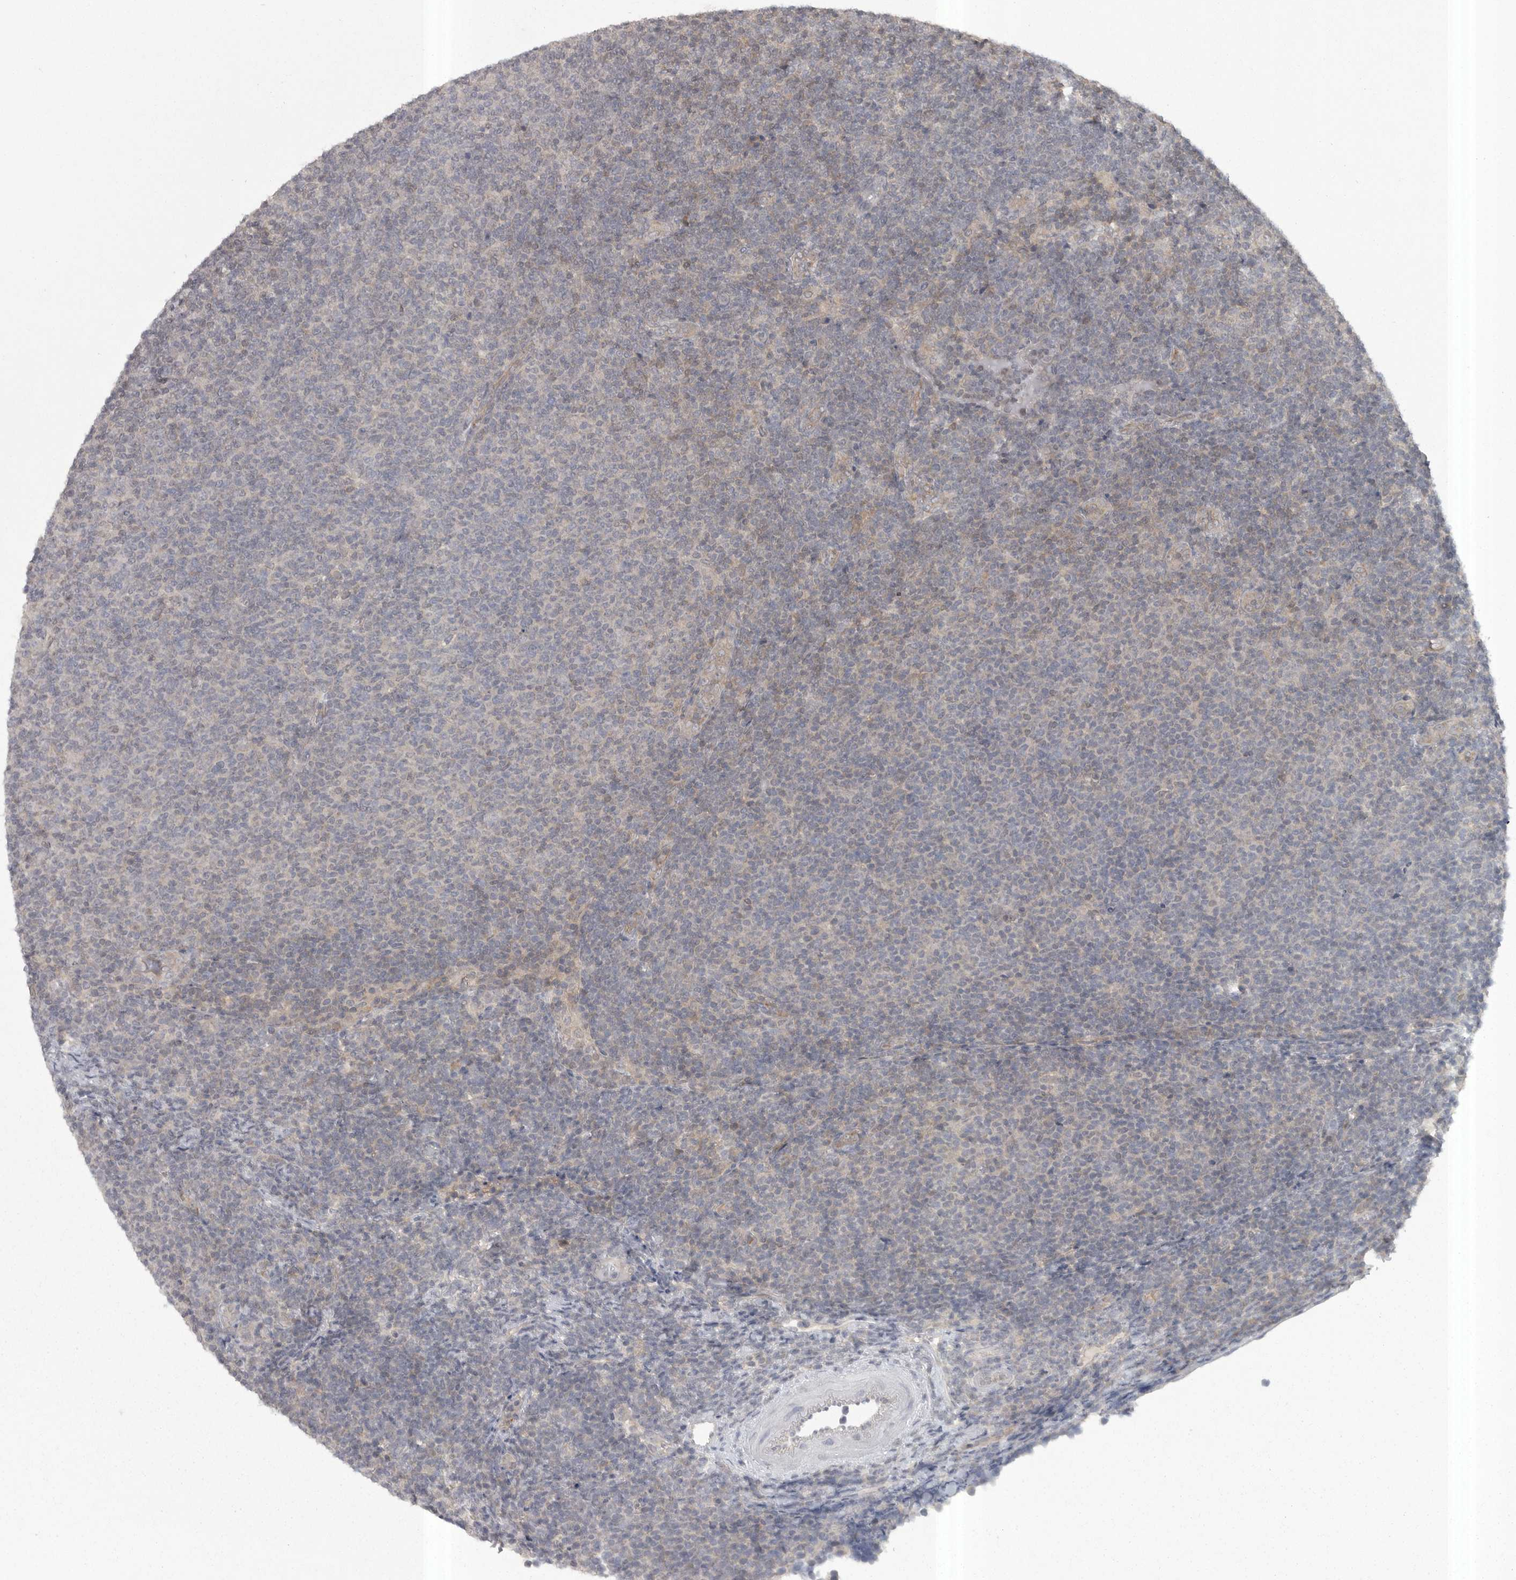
{"staining": {"intensity": "negative", "quantity": "none", "location": "none"}, "tissue": "lymphoma", "cell_type": "Tumor cells", "image_type": "cancer", "snomed": [{"axis": "morphology", "description": "Malignant lymphoma, non-Hodgkin's type, Low grade"}, {"axis": "topography", "description": "Lymph node"}], "caption": "High magnification brightfield microscopy of malignant lymphoma, non-Hodgkin's type (low-grade) stained with DAB (3,3'-diaminobenzidine) (brown) and counterstained with hematoxylin (blue): tumor cells show no significant positivity.", "gene": "PHF13", "patient": {"sex": "male", "age": 66}}